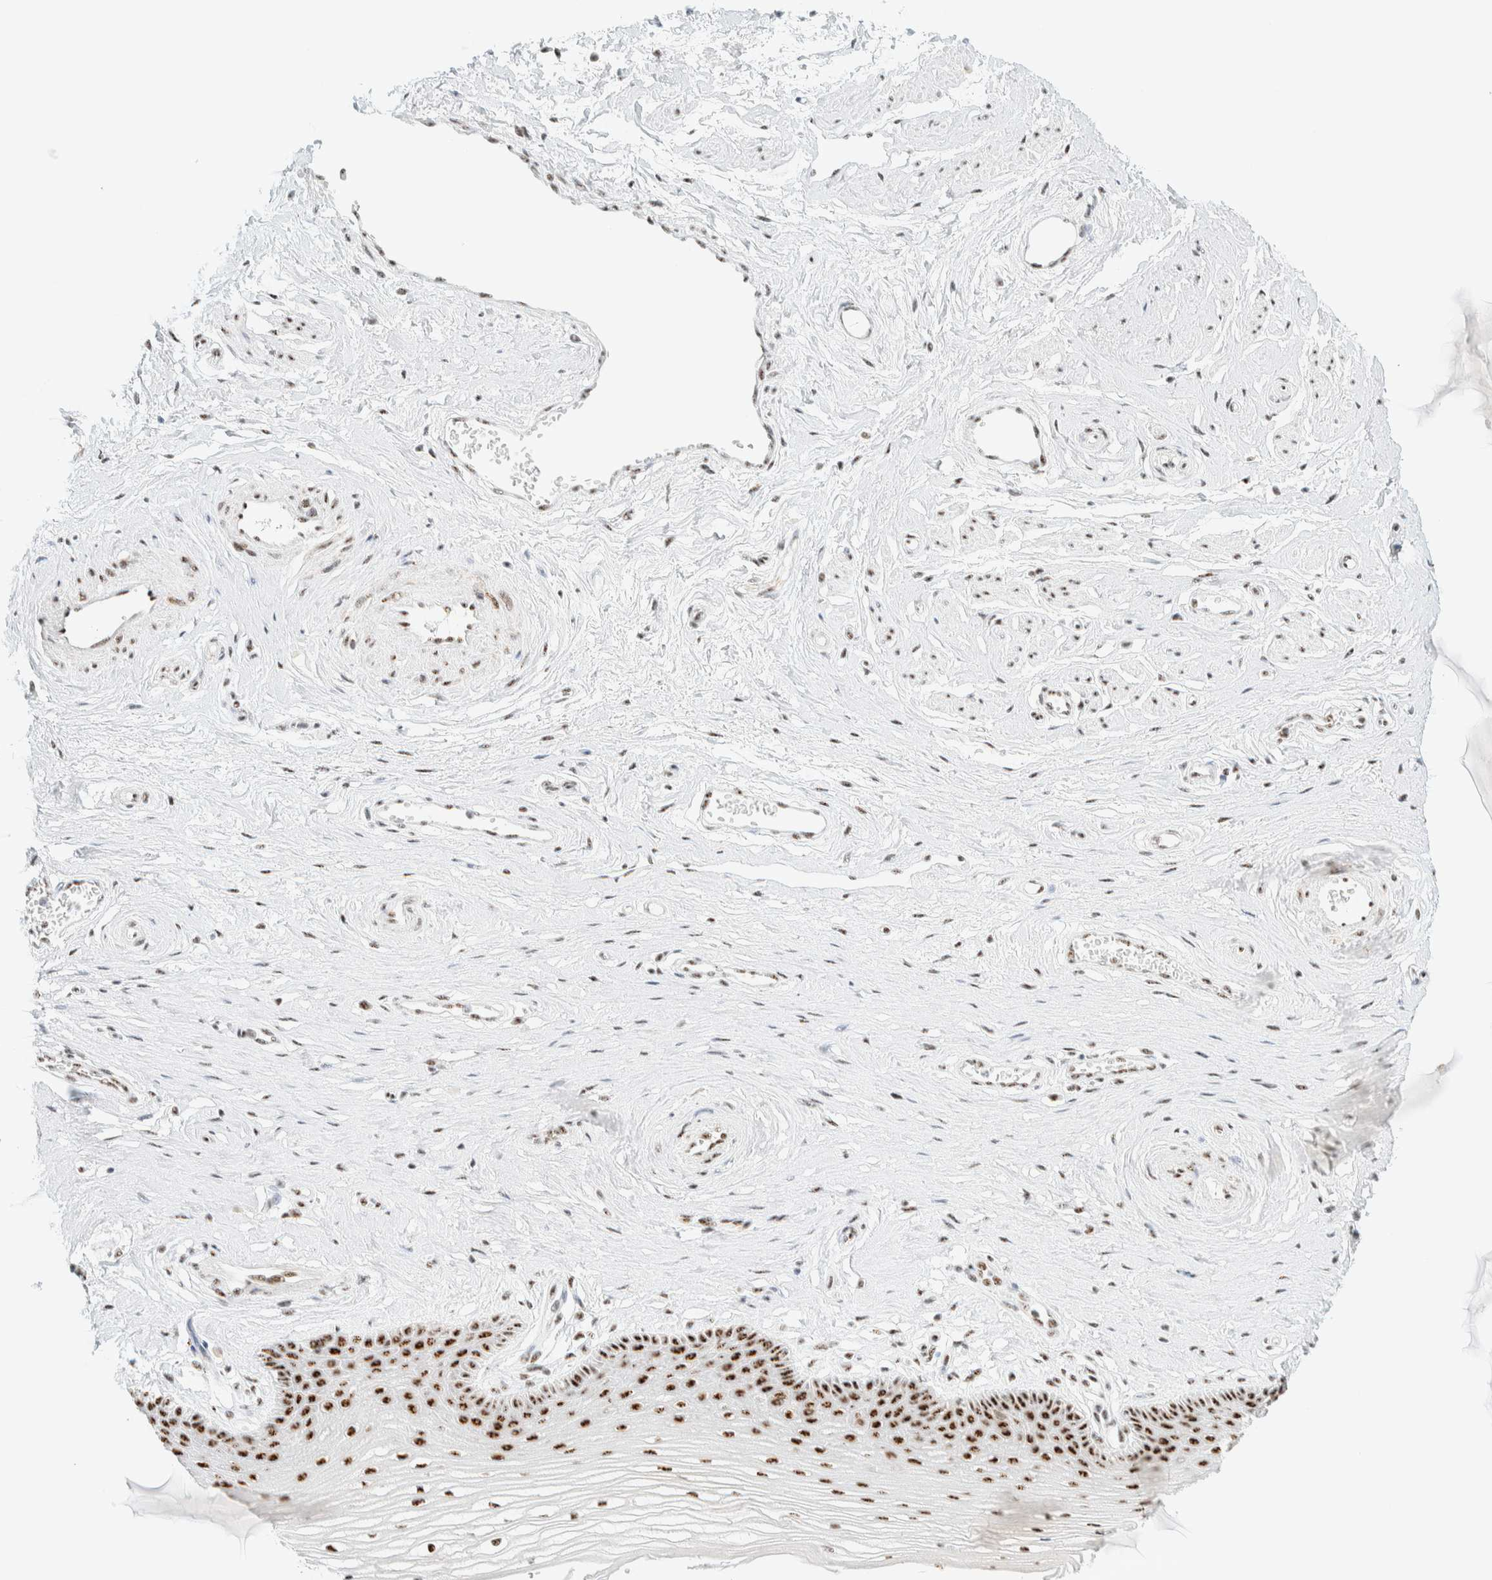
{"staining": {"intensity": "strong", "quantity": ">75%", "location": "nuclear"}, "tissue": "vagina", "cell_type": "Squamous epithelial cells", "image_type": "normal", "snomed": [{"axis": "morphology", "description": "Normal tissue, NOS"}, {"axis": "topography", "description": "Vagina"}], "caption": "A high-resolution micrograph shows immunohistochemistry (IHC) staining of unremarkable vagina, which demonstrates strong nuclear staining in about >75% of squamous epithelial cells. (Stains: DAB in brown, nuclei in blue, Microscopy: brightfield microscopy at high magnification).", "gene": "SON", "patient": {"sex": "female", "age": 46}}